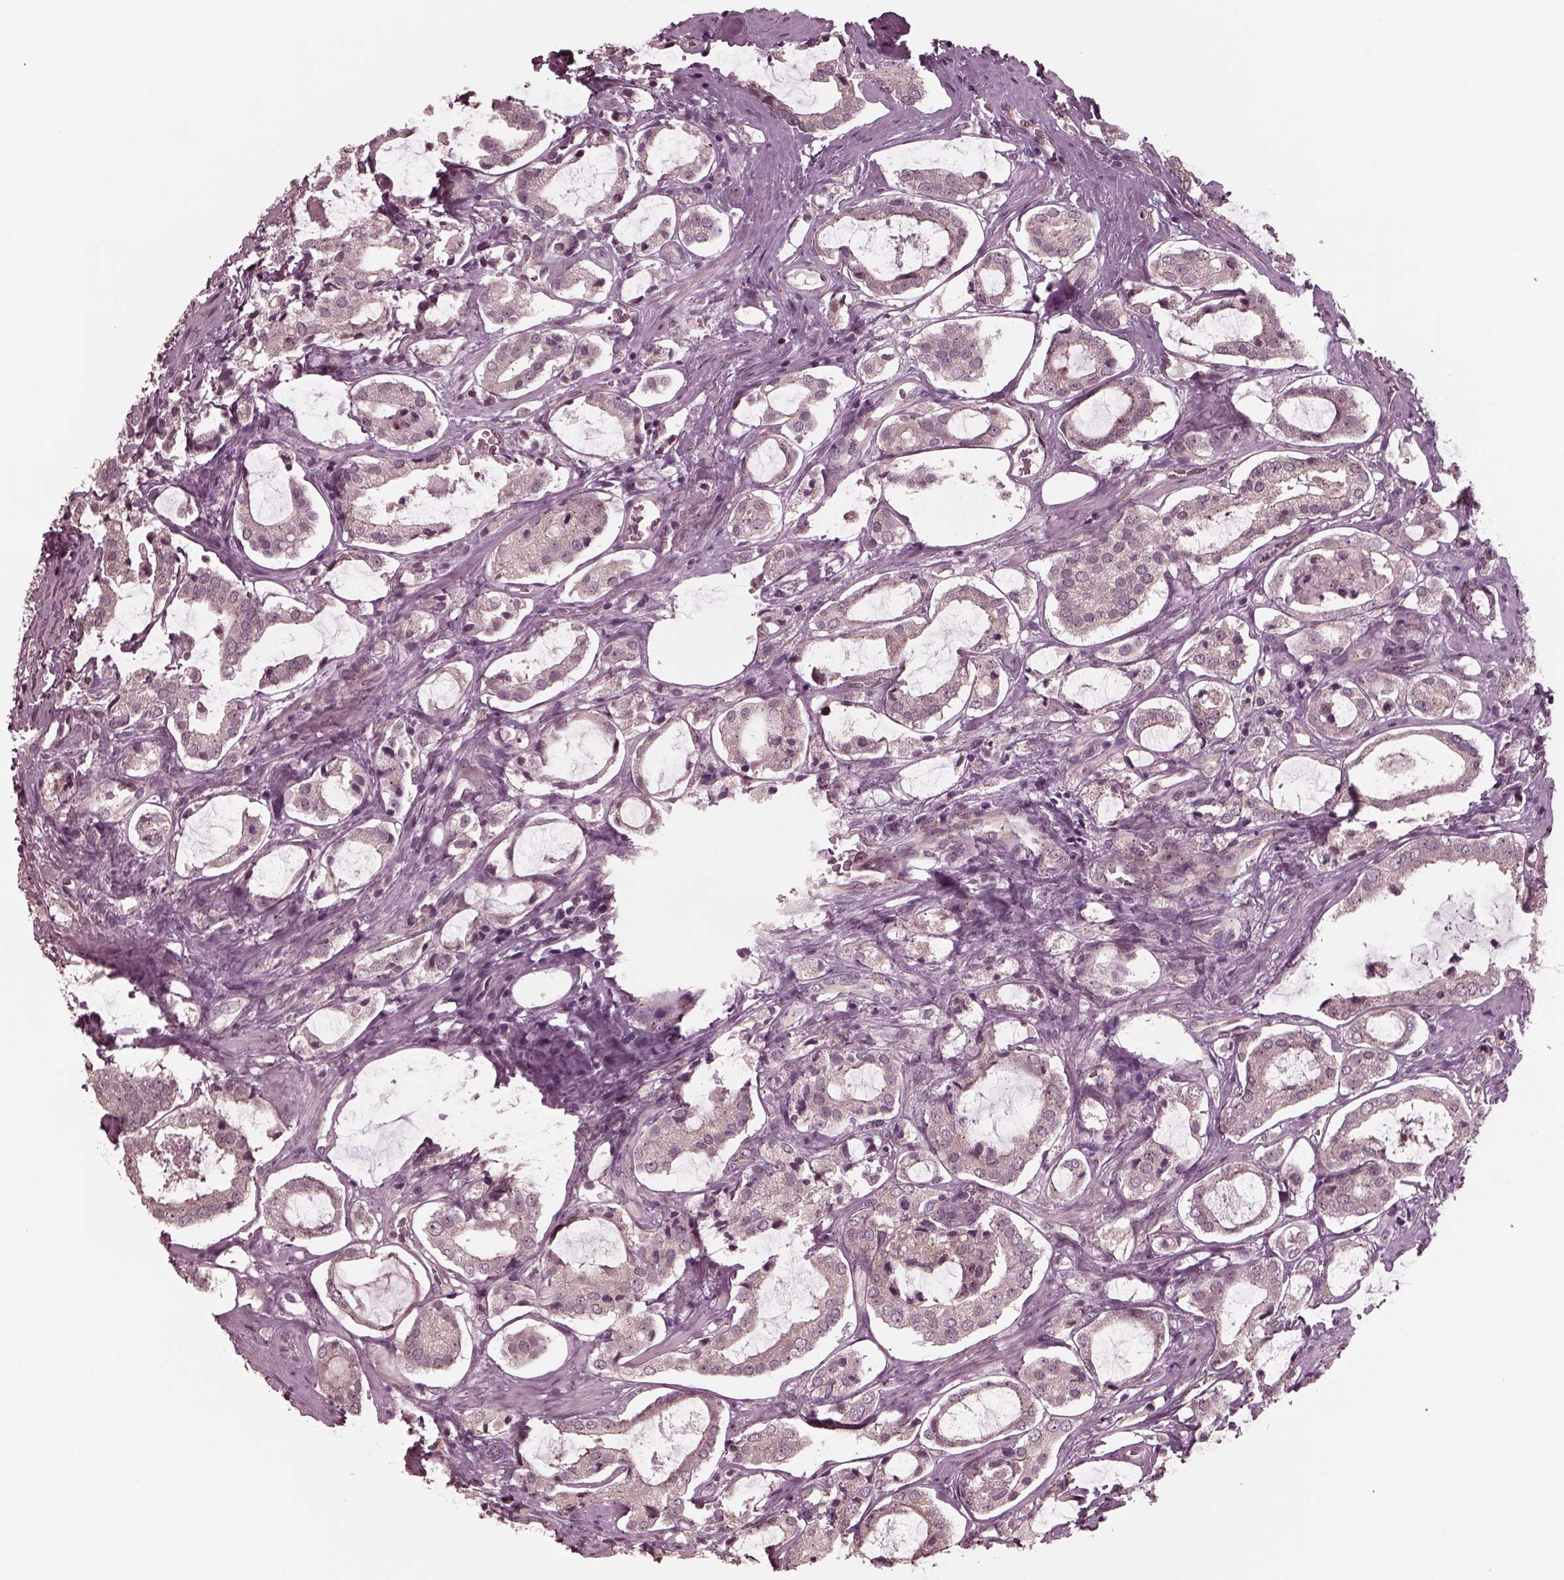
{"staining": {"intensity": "weak", "quantity": "<25%", "location": "cytoplasmic/membranous"}, "tissue": "prostate cancer", "cell_type": "Tumor cells", "image_type": "cancer", "snomed": [{"axis": "morphology", "description": "Adenocarcinoma, NOS"}, {"axis": "topography", "description": "Prostate"}], "caption": "Prostate cancer (adenocarcinoma) was stained to show a protein in brown. There is no significant expression in tumor cells.", "gene": "SAXO1", "patient": {"sex": "male", "age": 66}}